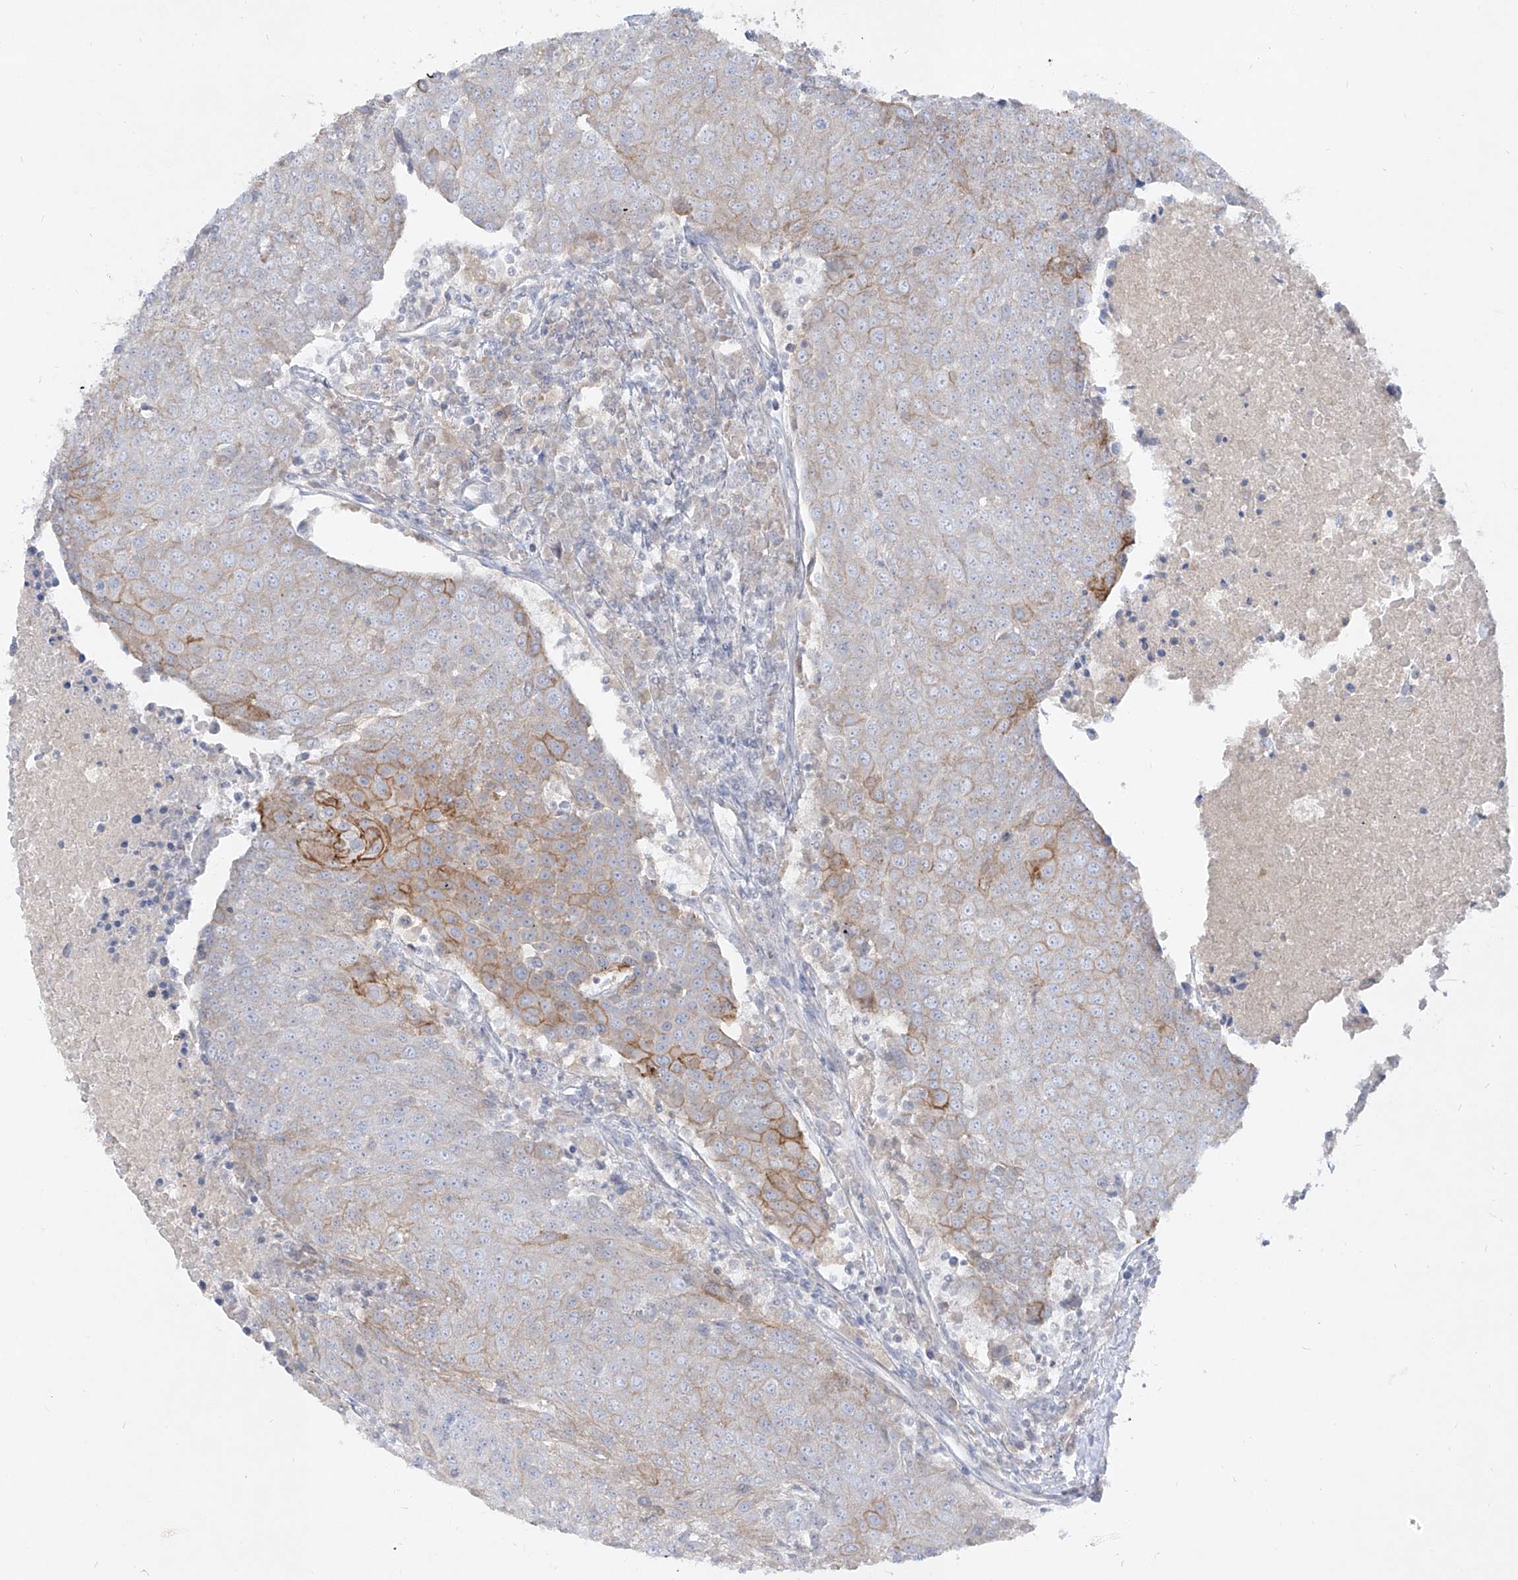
{"staining": {"intensity": "moderate", "quantity": "<25%", "location": "cytoplasmic/membranous"}, "tissue": "urothelial cancer", "cell_type": "Tumor cells", "image_type": "cancer", "snomed": [{"axis": "morphology", "description": "Urothelial carcinoma, High grade"}, {"axis": "topography", "description": "Urinary bladder"}], "caption": "Immunohistochemical staining of high-grade urothelial carcinoma reveals moderate cytoplasmic/membranous protein expression in about <25% of tumor cells. (Stains: DAB (3,3'-diaminobenzidine) in brown, nuclei in blue, Microscopy: brightfield microscopy at high magnification).", "gene": "RBFOX3", "patient": {"sex": "female", "age": 85}}